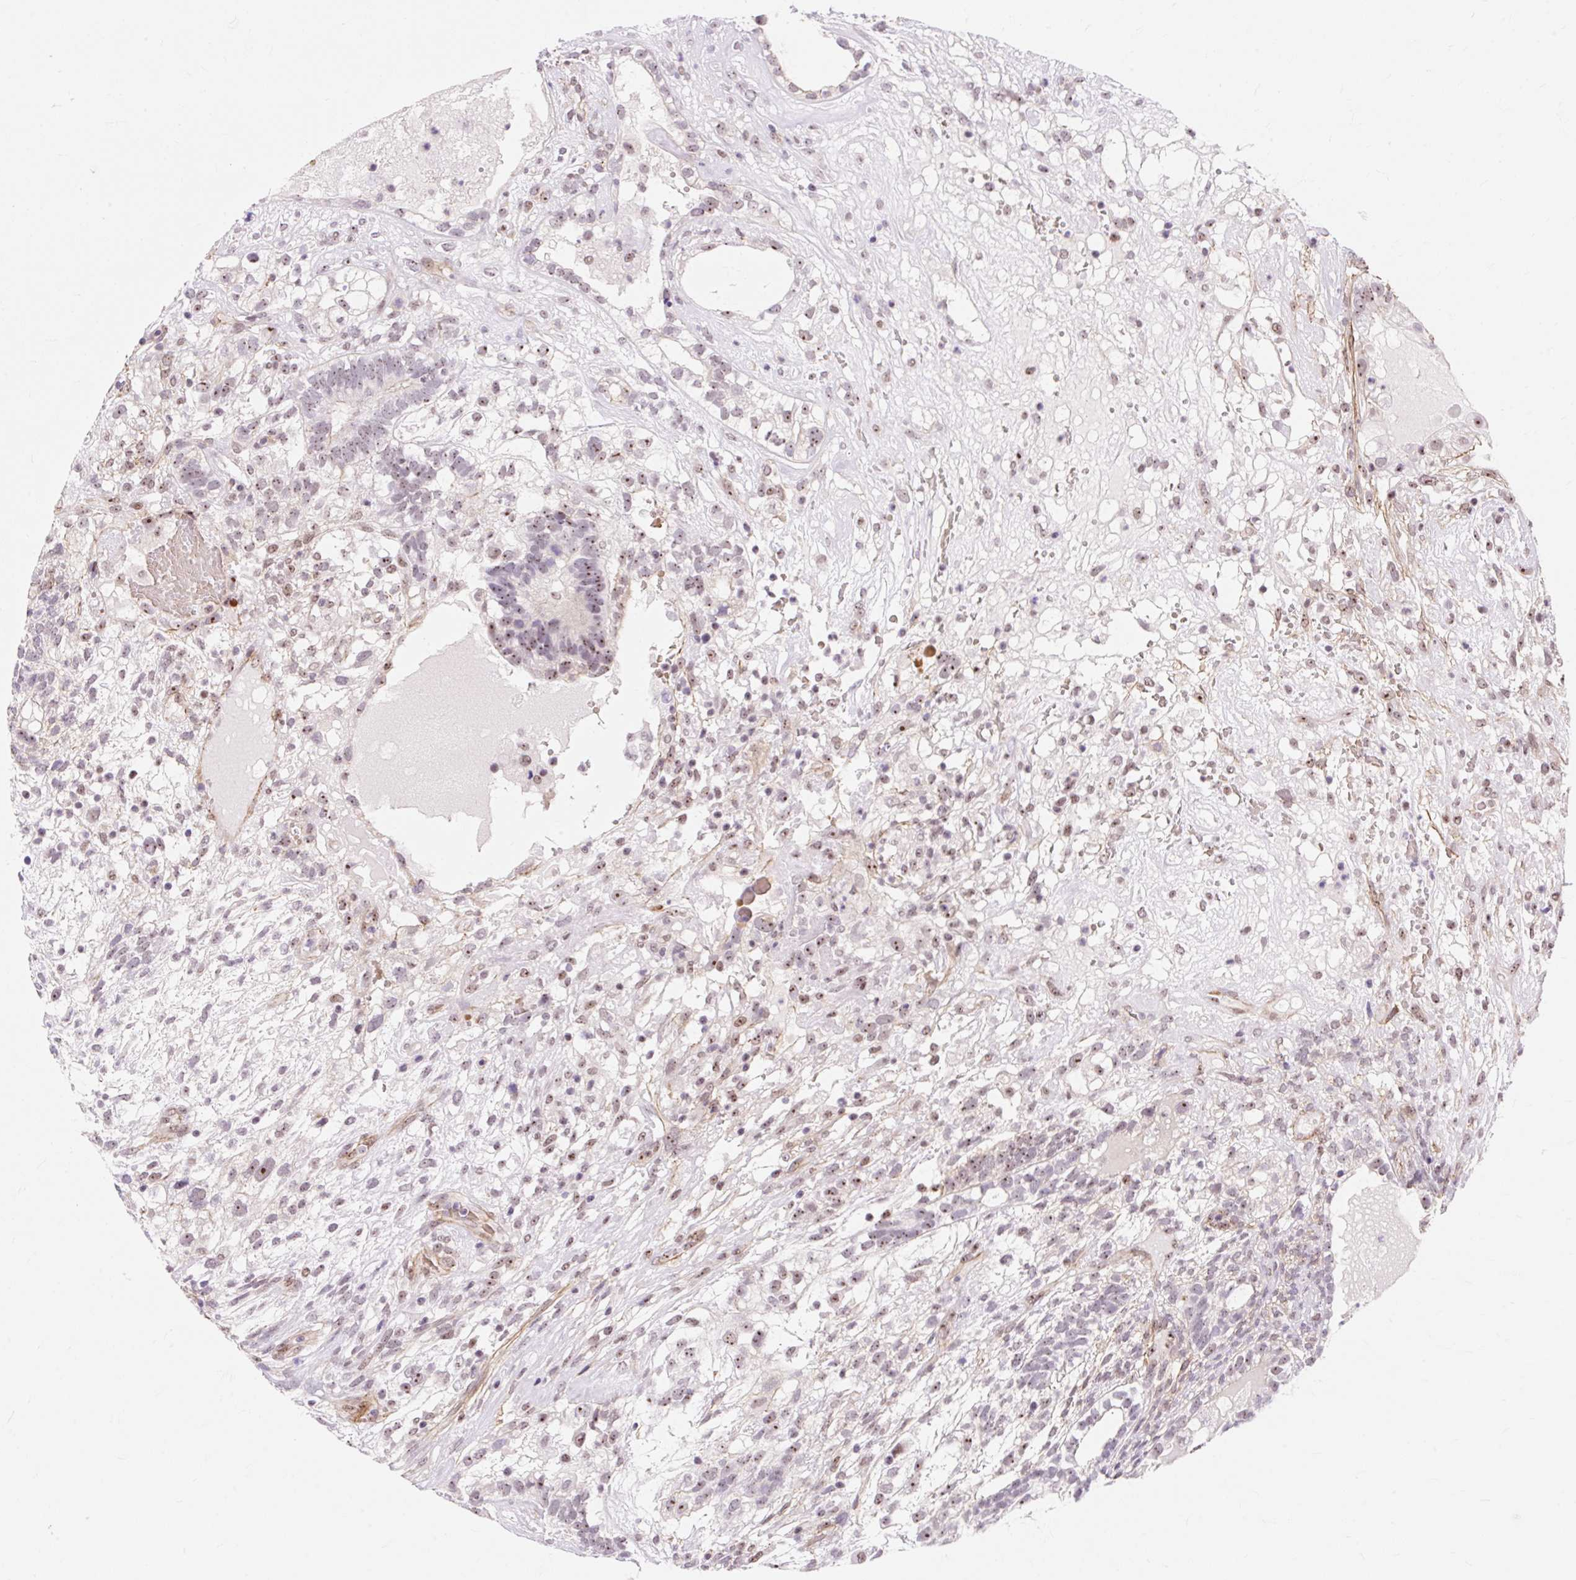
{"staining": {"intensity": "weak", "quantity": "25%-75%", "location": "nuclear"}, "tissue": "testis cancer", "cell_type": "Tumor cells", "image_type": "cancer", "snomed": [{"axis": "morphology", "description": "Seminoma, NOS"}, {"axis": "morphology", "description": "Carcinoma, Embryonal, NOS"}, {"axis": "topography", "description": "Testis"}], "caption": "Seminoma (testis) tissue shows weak nuclear staining in approximately 25%-75% of tumor cells, visualized by immunohistochemistry.", "gene": "OBP2A", "patient": {"sex": "male", "age": 41}}